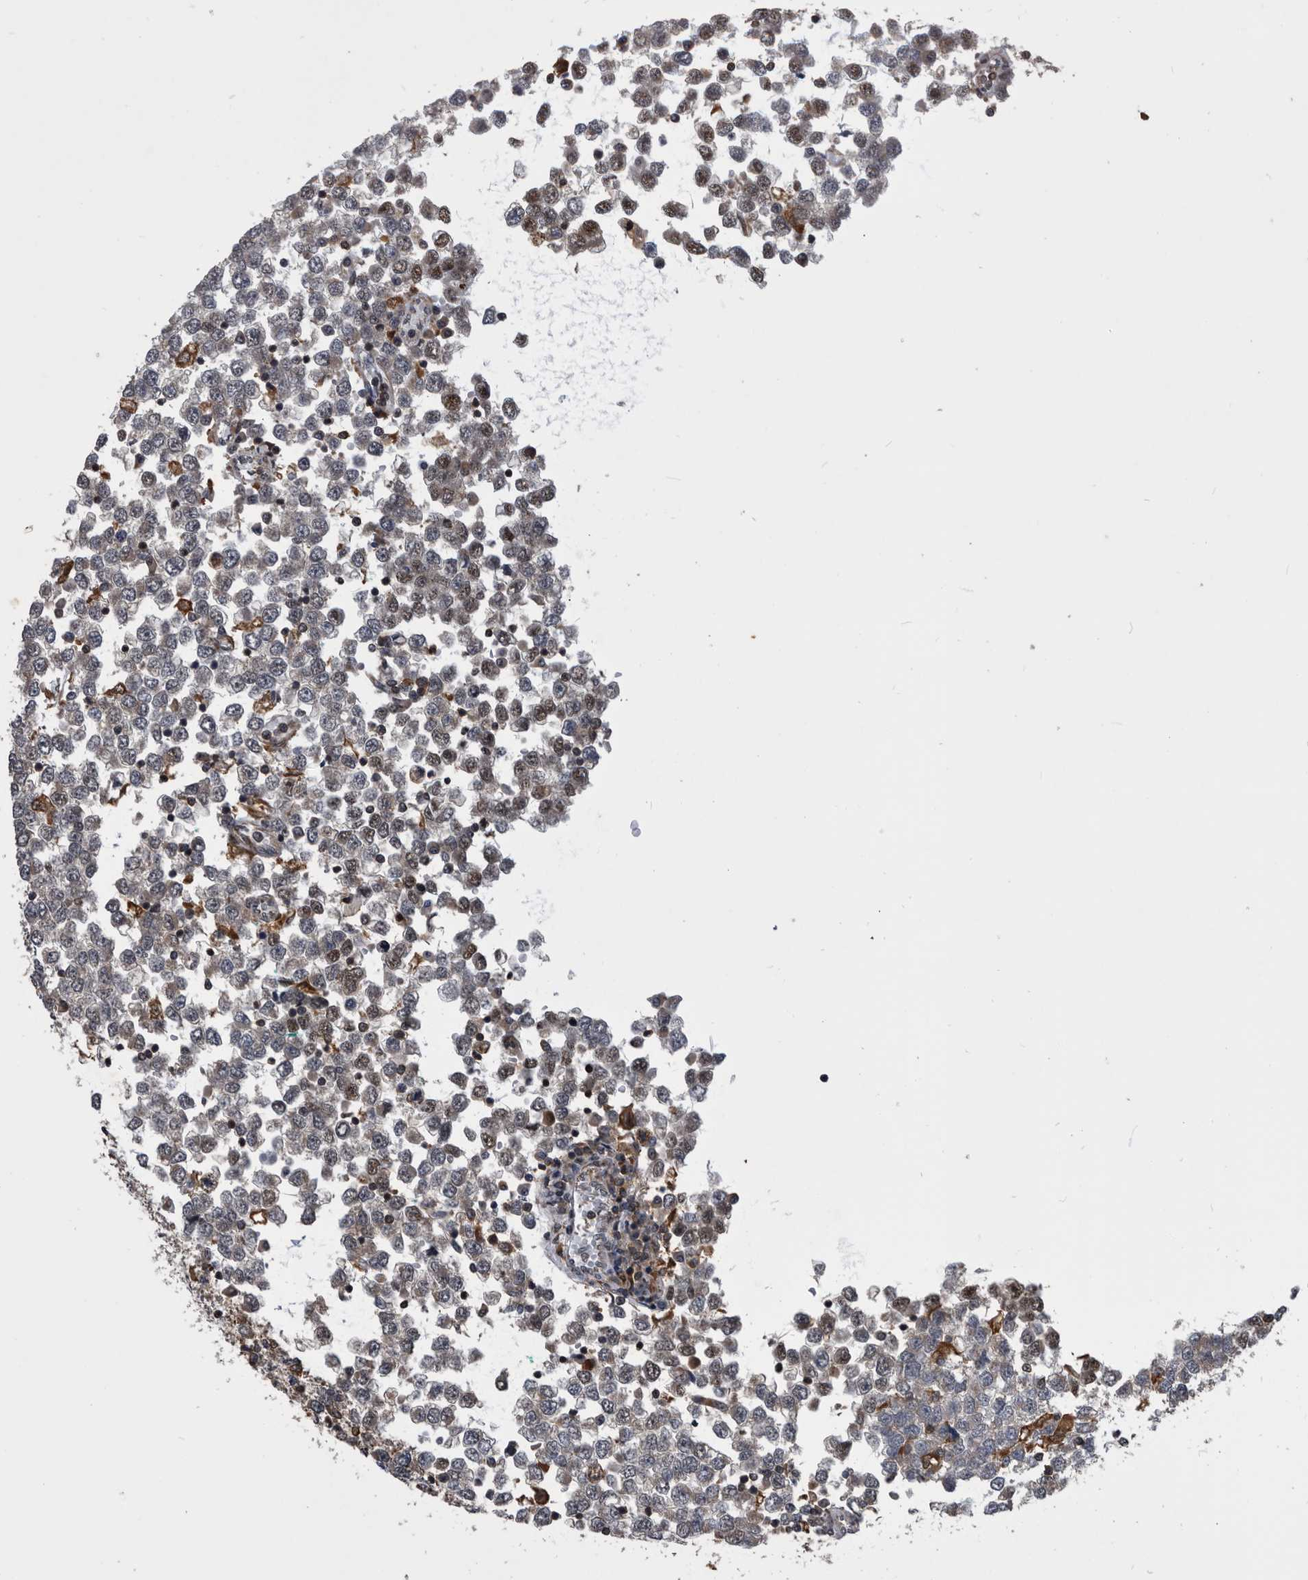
{"staining": {"intensity": "weak", "quantity": ">75%", "location": "cytoplasmic/membranous"}, "tissue": "testis cancer", "cell_type": "Tumor cells", "image_type": "cancer", "snomed": [{"axis": "morphology", "description": "Seminoma, NOS"}, {"axis": "topography", "description": "Testis"}], "caption": "Weak cytoplasmic/membranous staining is present in approximately >75% of tumor cells in testis seminoma. Immunohistochemistry stains the protein of interest in brown and the nuclei are stained blue.", "gene": "NRBP1", "patient": {"sex": "male", "age": 65}}